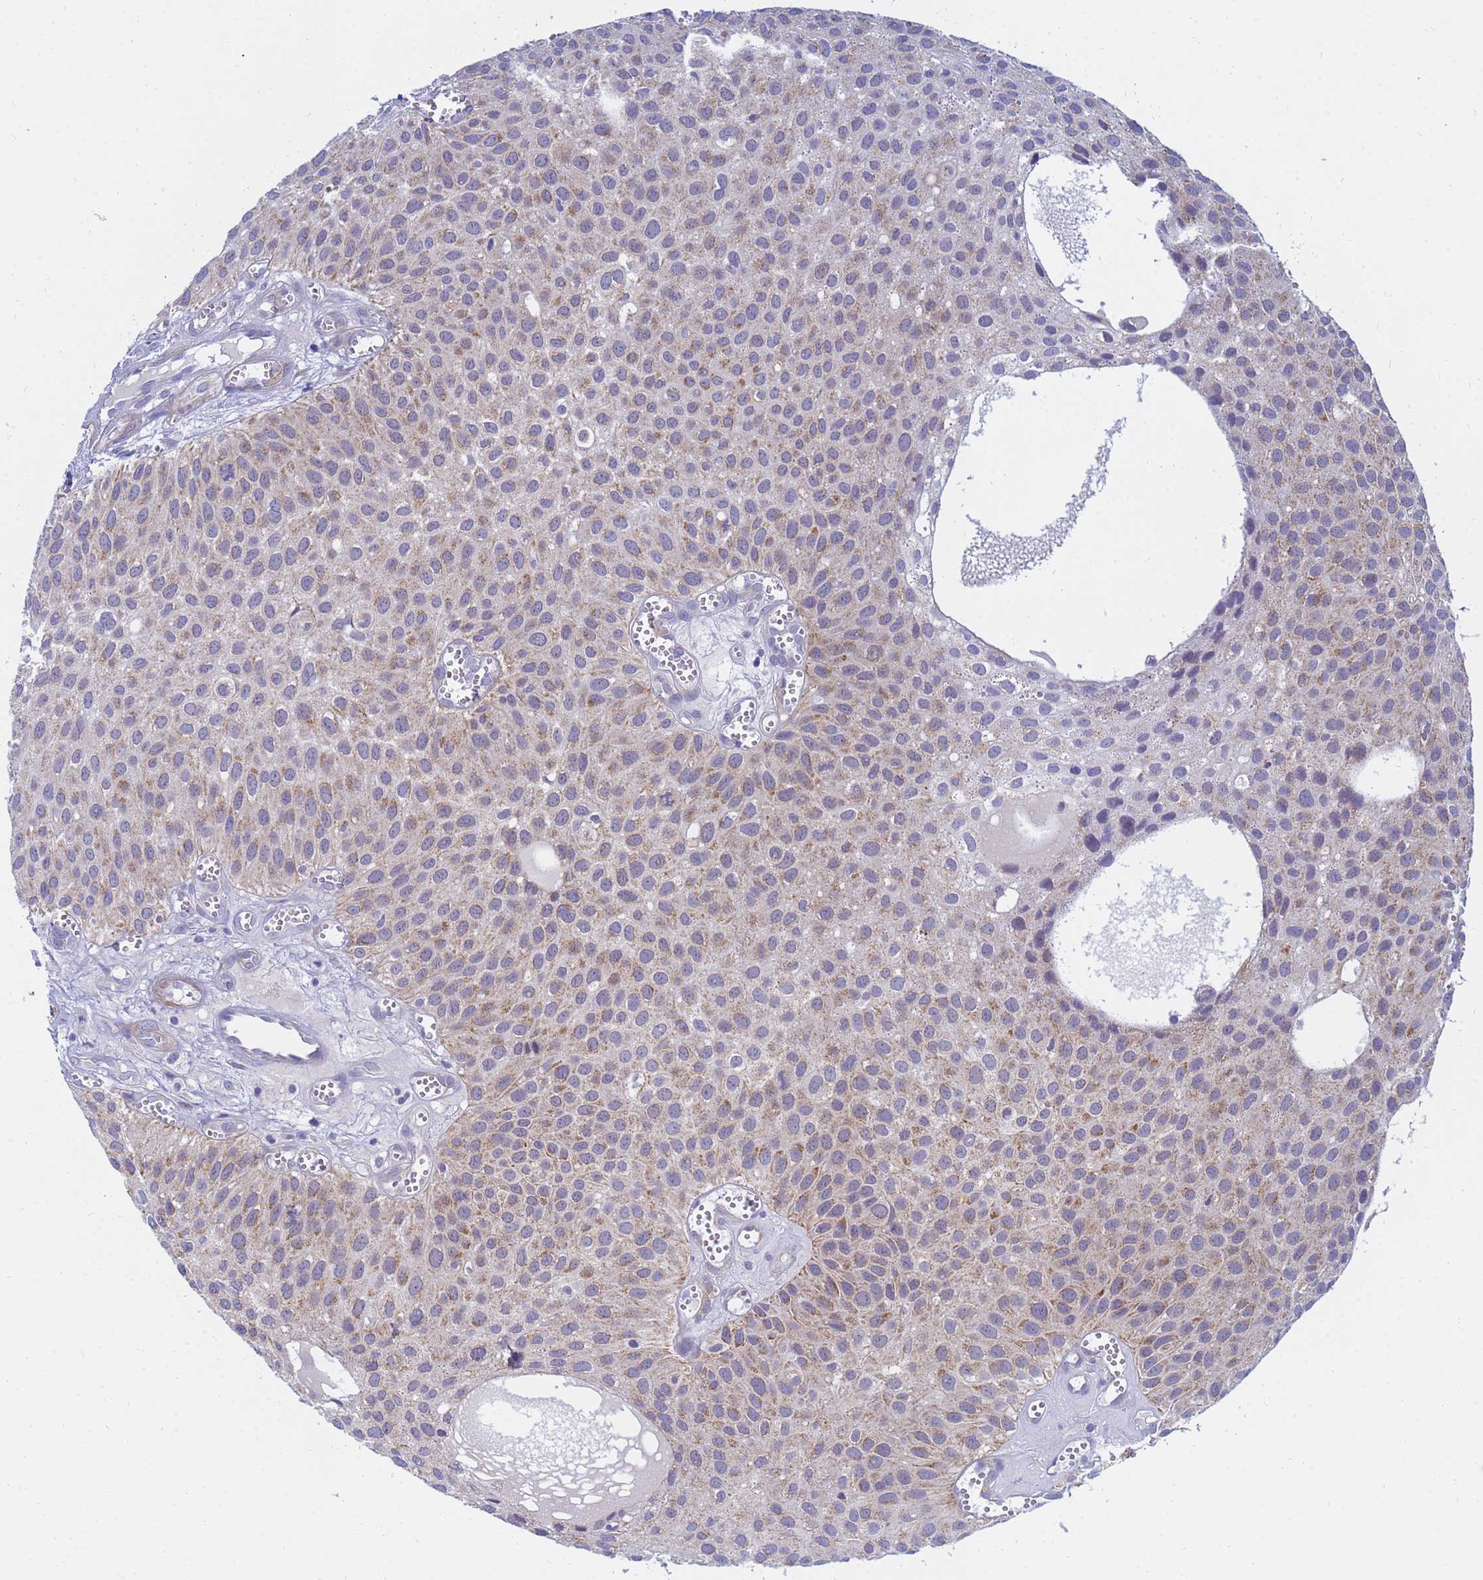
{"staining": {"intensity": "weak", "quantity": ">75%", "location": "cytoplasmic/membranous"}, "tissue": "urothelial cancer", "cell_type": "Tumor cells", "image_type": "cancer", "snomed": [{"axis": "morphology", "description": "Urothelial carcinoma, Low grade"}, {"axis": "topography", "description": "Urinary bladder"}], "caption": "Immunohistochemistry (IHC) image of human urothelial cancer stained for a protein (brown), which displays low levels of weak cytoplasmic/membranous staining in approximately >75% of tumor cells.", "gene": "SDR39U1", "patient": {"sex": "male", "age": 88}}